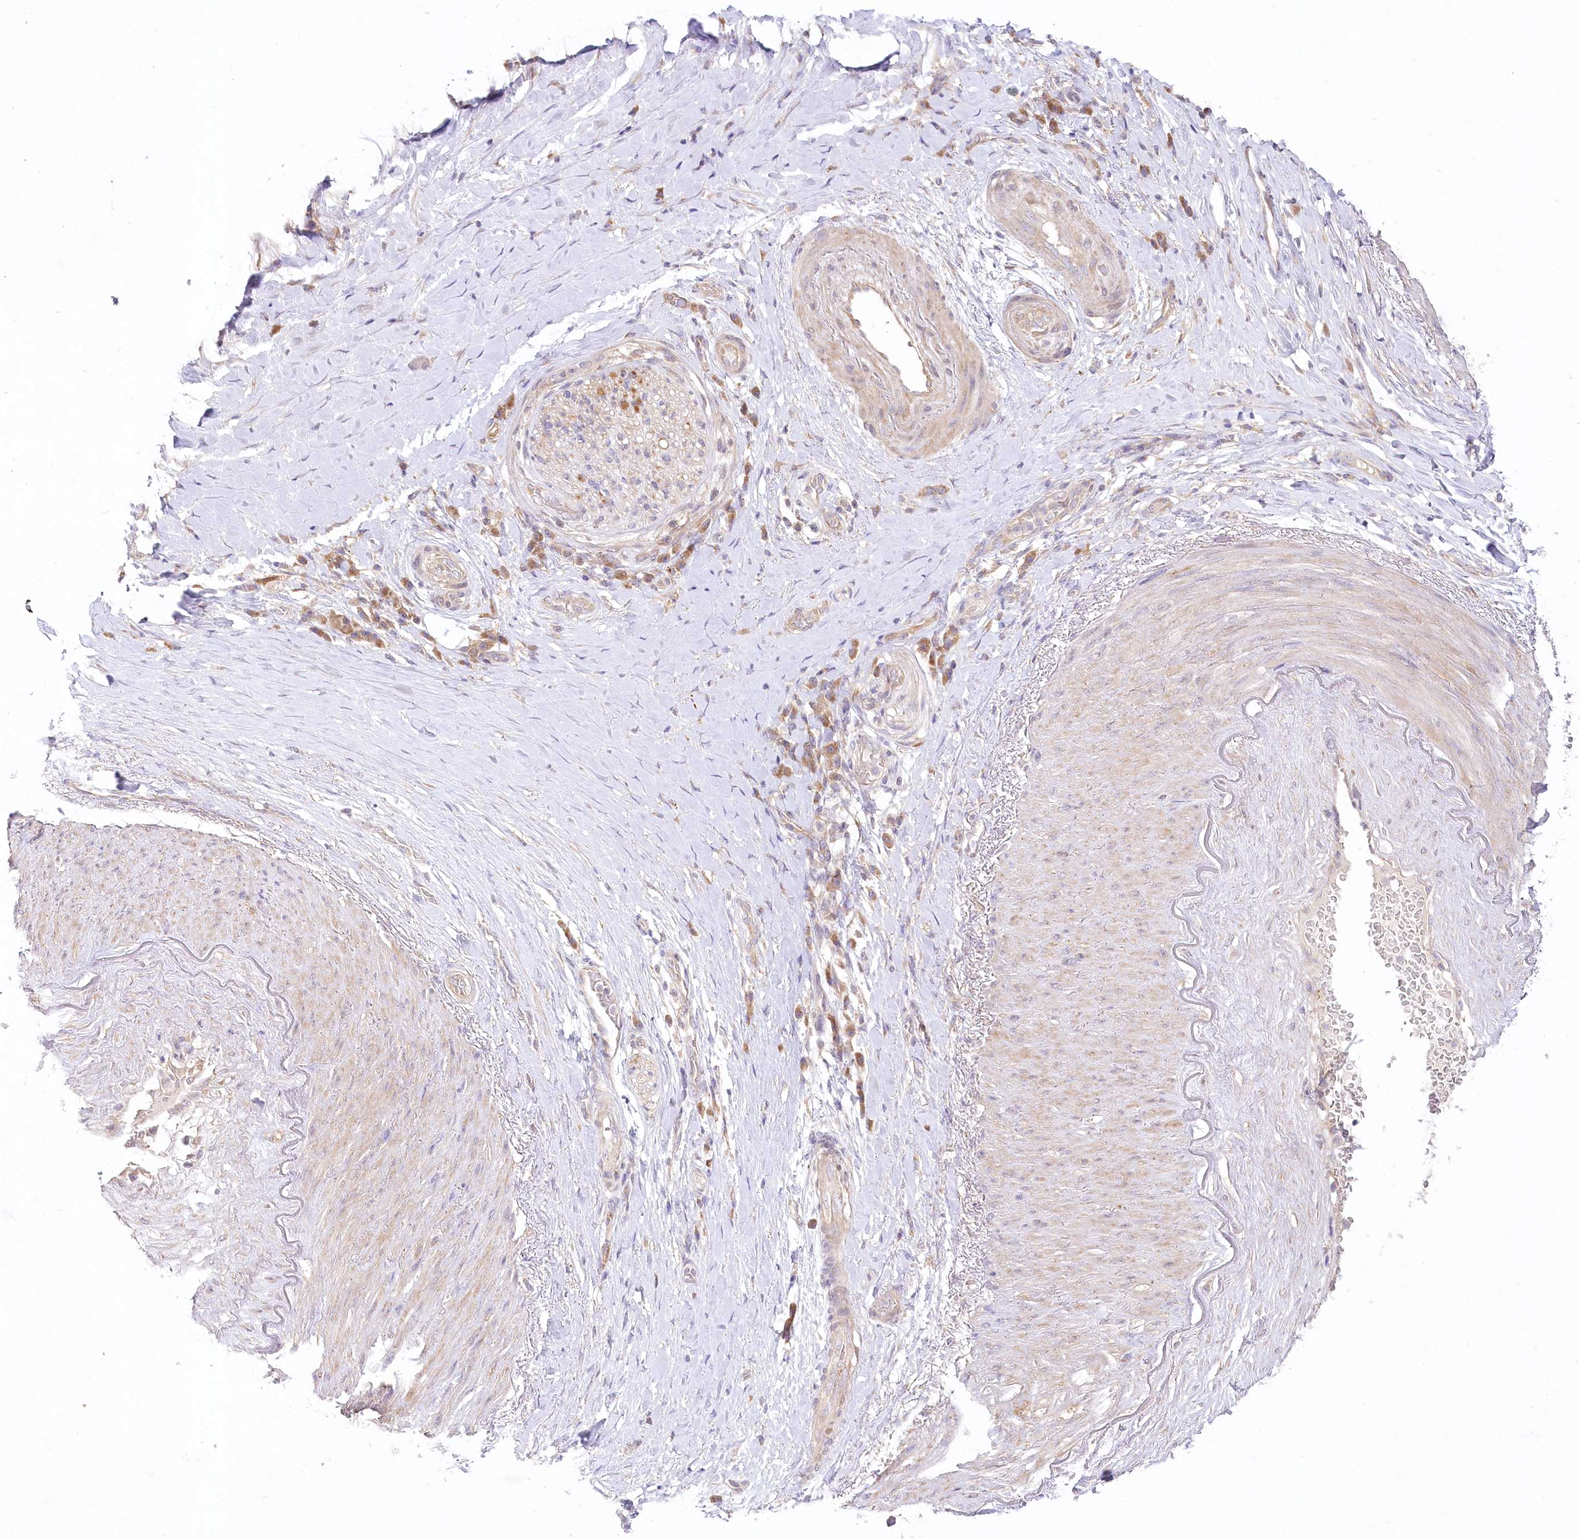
{"staining": {"intensity": "moderate", "quantity": ">75%", "location": "cytoplasmic/membranous"}, "tissue": "pancreatic cancer", "cell_type": "Tumor cells", "image_type": "cancer", "snomed": [{"axis": "morphology", "description": "Adenocarcinoma, NOS"}, {"axis": "topography", "description": "Pancreas"}], "caption": "Protein expression analysis of human pancreatic adenocarcinoma reveals moderate cytoplasmic/membranous staining in approximately >75% of tumor cells. Using DAB (brown) and hematoxylin (blue) stains, captured at high magnification using brightfield microscopy.", "gene": "PYROXD1", "patient": {"sex": "female", "age": 73}}